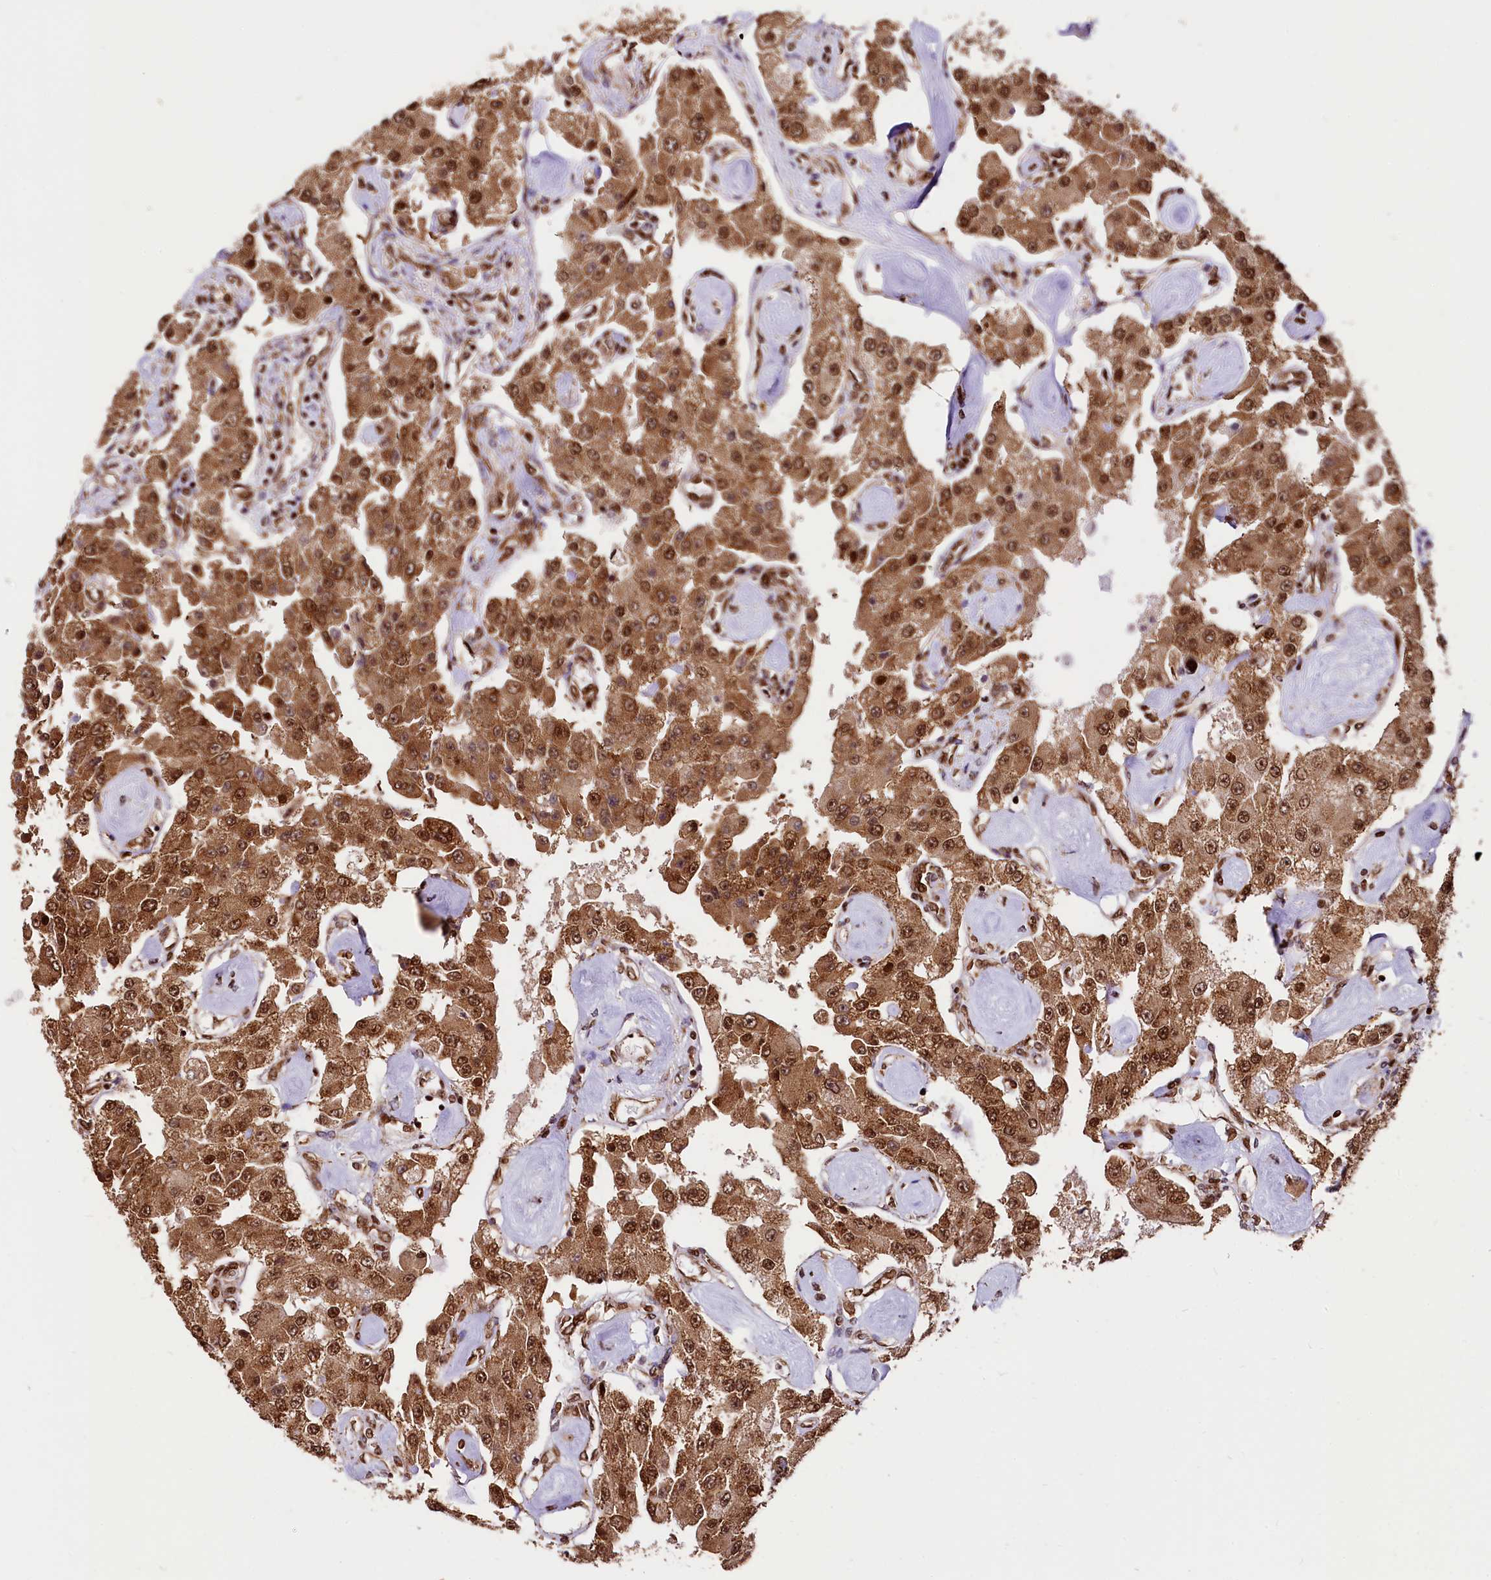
{"staining": {"intensity": "moderate", "quantity": ">75%", "location": "cytoplasmic/membranous,nuclear"}, "tissue": "carcinoid", "cell_type": "Tumor cells", "image_type": "cancer", "snomed": [{"axis": "morphology", "description": "Carcinoid, malignant, NOS"}, {"axis": "topography", "description": "Pancreas"}], "caption": "This is a photomicrograph of immunohistochemistry staining of carcinoid (malignant), which shows moderate expression in the cytoplasmic/membranous and nuclear of tumor cells.", "gene": "PDS5B", "patient": {"sex": "male", "age": 41}}